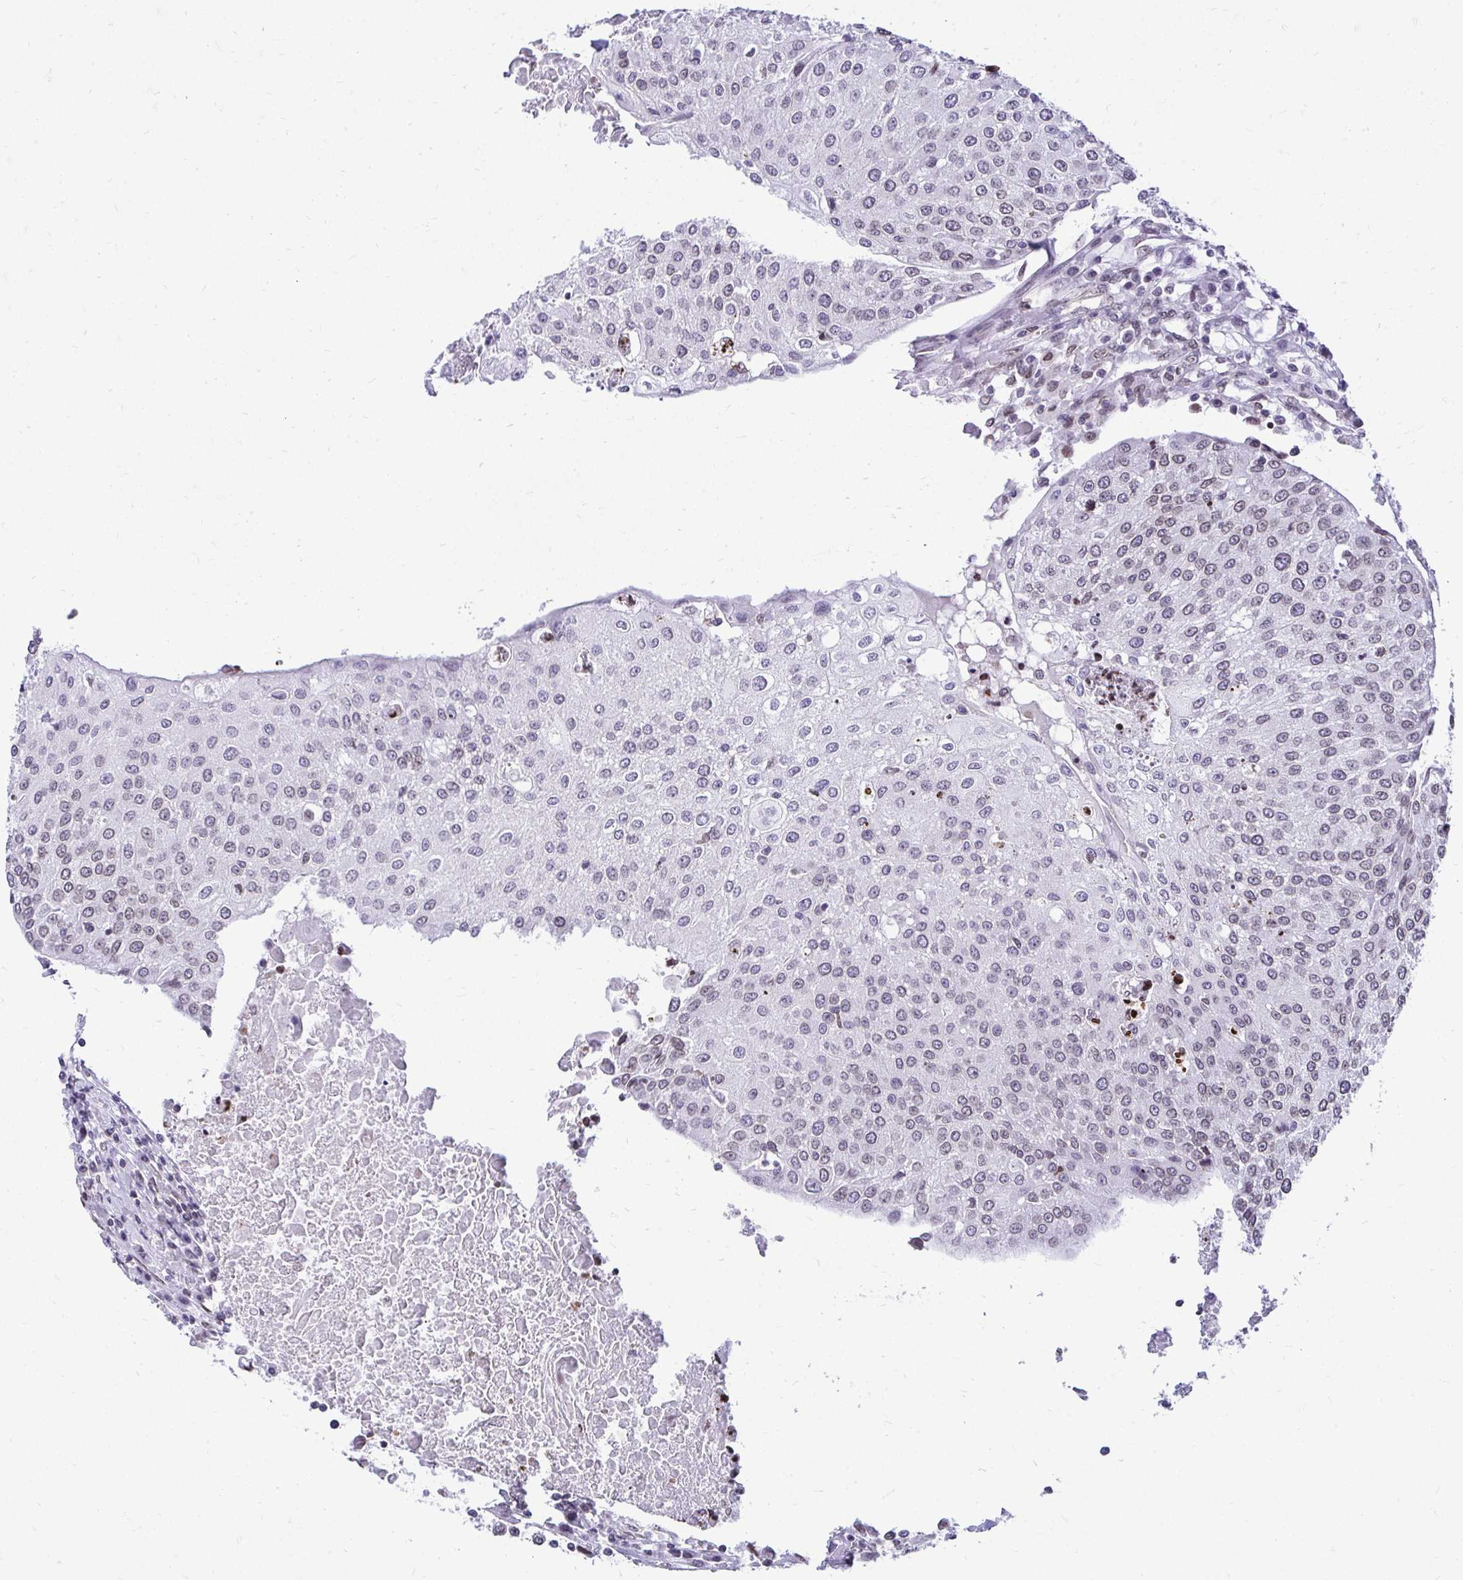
{"staining": {"intensity": "weak", "quantity": "<25%", "location": "cytoplasmic/membranous,nuclear"}, "tissue": "urothelial cancer", "cell_type": "Tumor cells", "image_type": "cancer", "snomed": [{"axis": "morphology", "description": "Urothelial carcinoma, High grade"}, {"axis": "topography", "description": "Urinary bladder"}], "caption": "DAB immunohistochemical staining of human urothelial carcinoma (high-grade) reveals no significant staining in tumor cells.", "gene": "BANF1", "patient": {"sex": "female", "age": 85}}